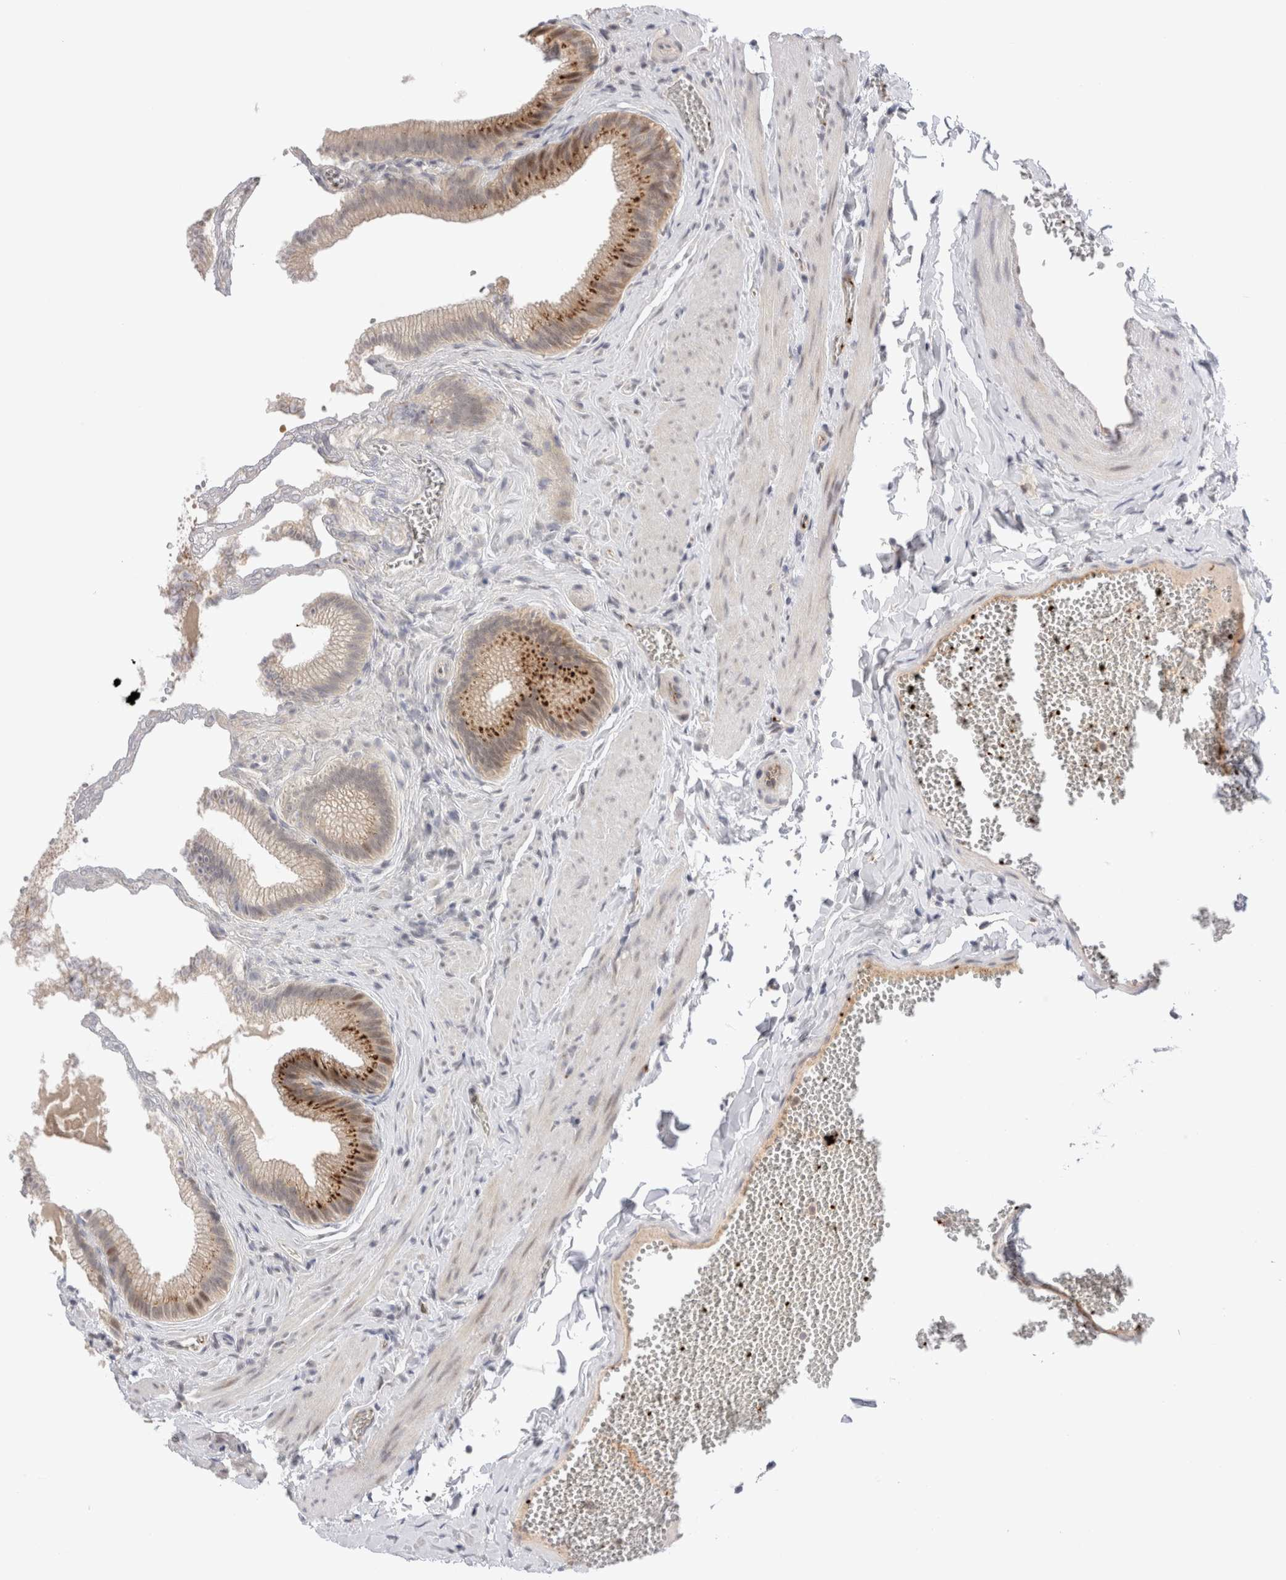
{"staining": {"intensity": "strong", "quantity": ">75%", "location": "cytoplasmic/membranous"}, "tissue": "gallbladder", "cell_type": "Glandular cells", "image_type": "normal", "snomed": [{"axis": "morphology", "description": "Normal tissue, NOS"}, {"axis": "topography", "description": "Gallbladder"}], "caption": "Immunohistochemistry (IHC) micrograph of benign gallbladder: human gallbladder stained using IHC shows high levels of strong protein expression localized specifically in the cytoplasmic/membranous of glandular cells, appearing as a cytoplasmic/membranous brown color.", "gene": "VPS28", "patient": {"sex": "male", "age": 38}}